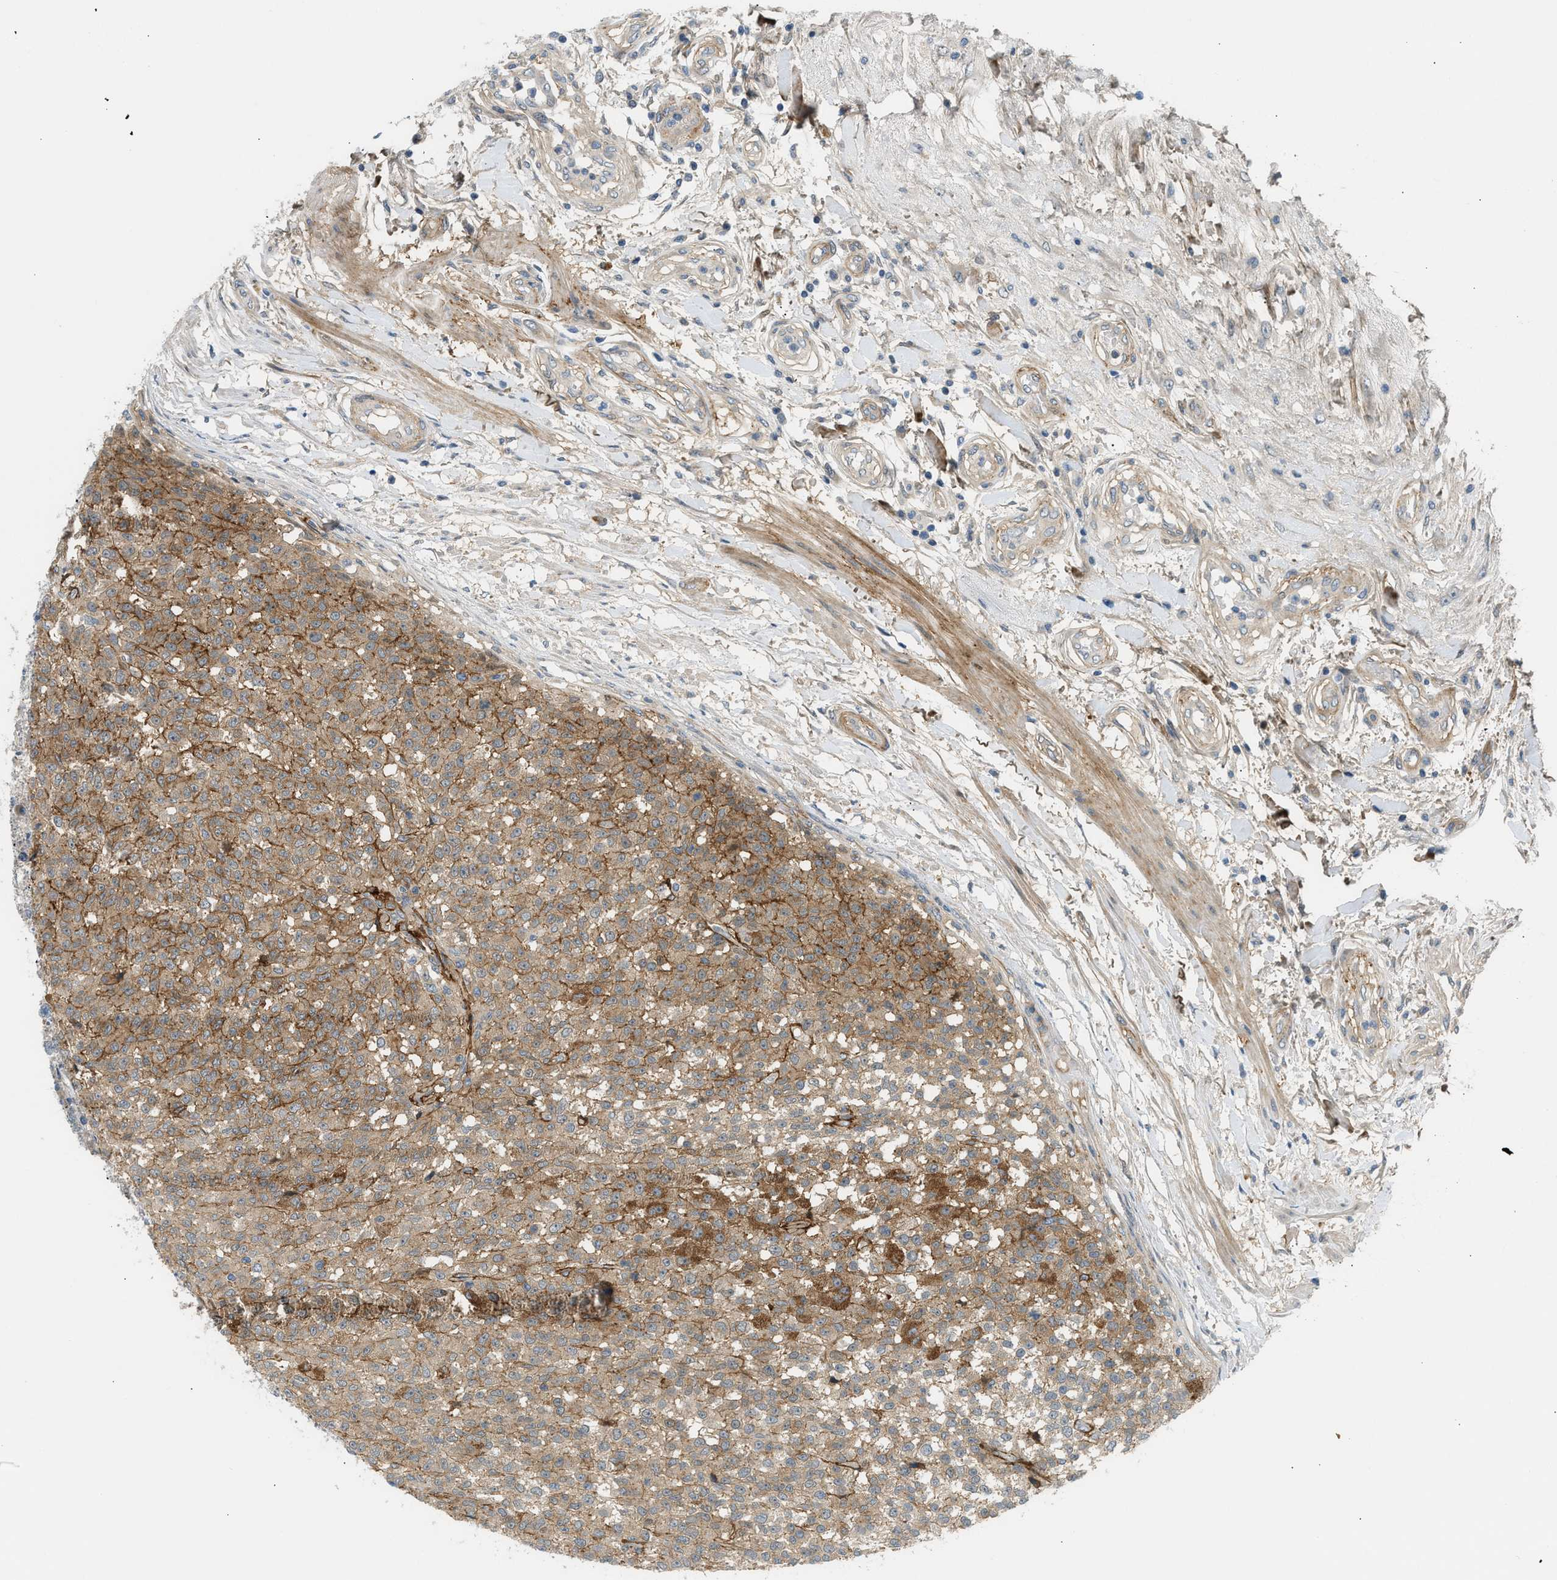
{"staining": {"intensity": "moderate", "quantity": ">75%", "location": "cytoplasmic/membranous"}, "tissue": "testis cancer", "cell_type": "Tumor cells", "image_type": "cancer", "snomed": [{"axis": "morphology", "description": "Seminoma, NOS"}, {"axis": "topography", "description": "Testis"}], "caption": "This is a micrograph of immunohistochemistry staining of testis seminoma, which shows moderate positivity in the cytoplasmic/membranous of tumor cells.", "gene": "EDNRA", "patient": {"sex": "male", "age": 59}}